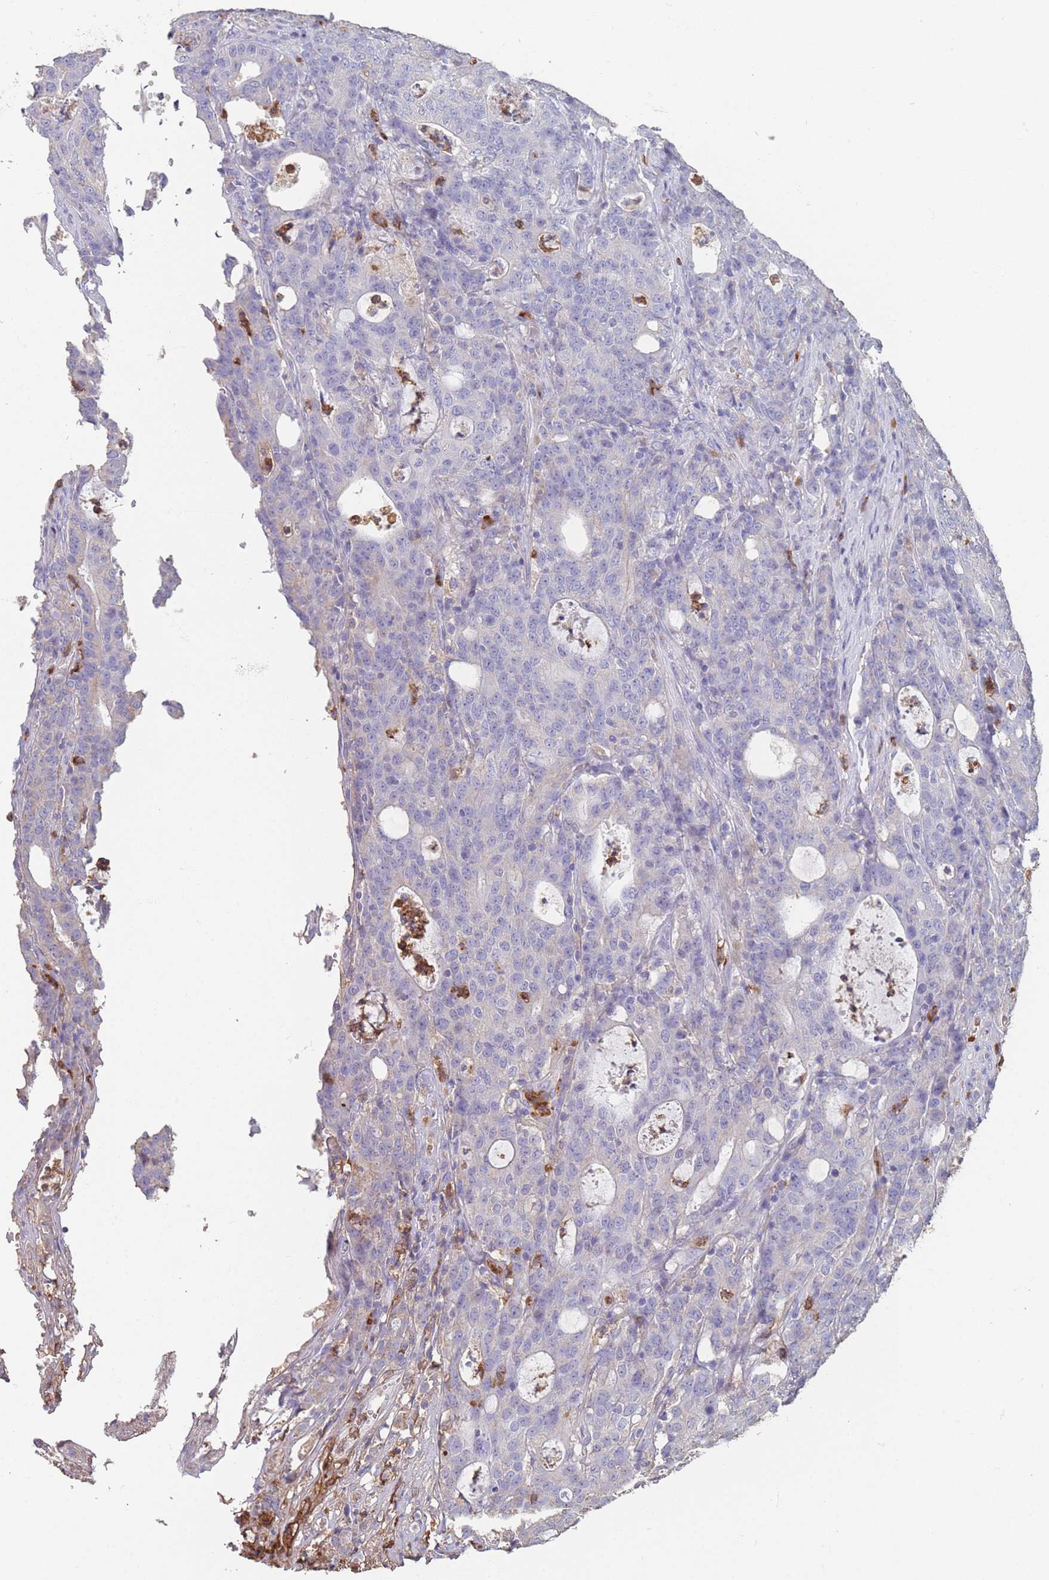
{"staining": {"intensity": "negative", "quantity": "none", "location": "none"}, "tissue": "colorectal cancer", "cell_type": "Tumor cells", "image_type": "cancer", "snomed": [{"axis": "morphology", "description": "Adenocarcinoma, NOS"}, {"axis": "topography", "description": "Colon"}], "caption": "Immunohistochemistry image of human adenocarcinoma (colorectal) stained for a protein (brown), which displays no expression in tumor cells. (DAB IHC with hematoxylin counter stain).", "gene": "CLEC12A", "patient": {"sex": "male", "age": 83}}